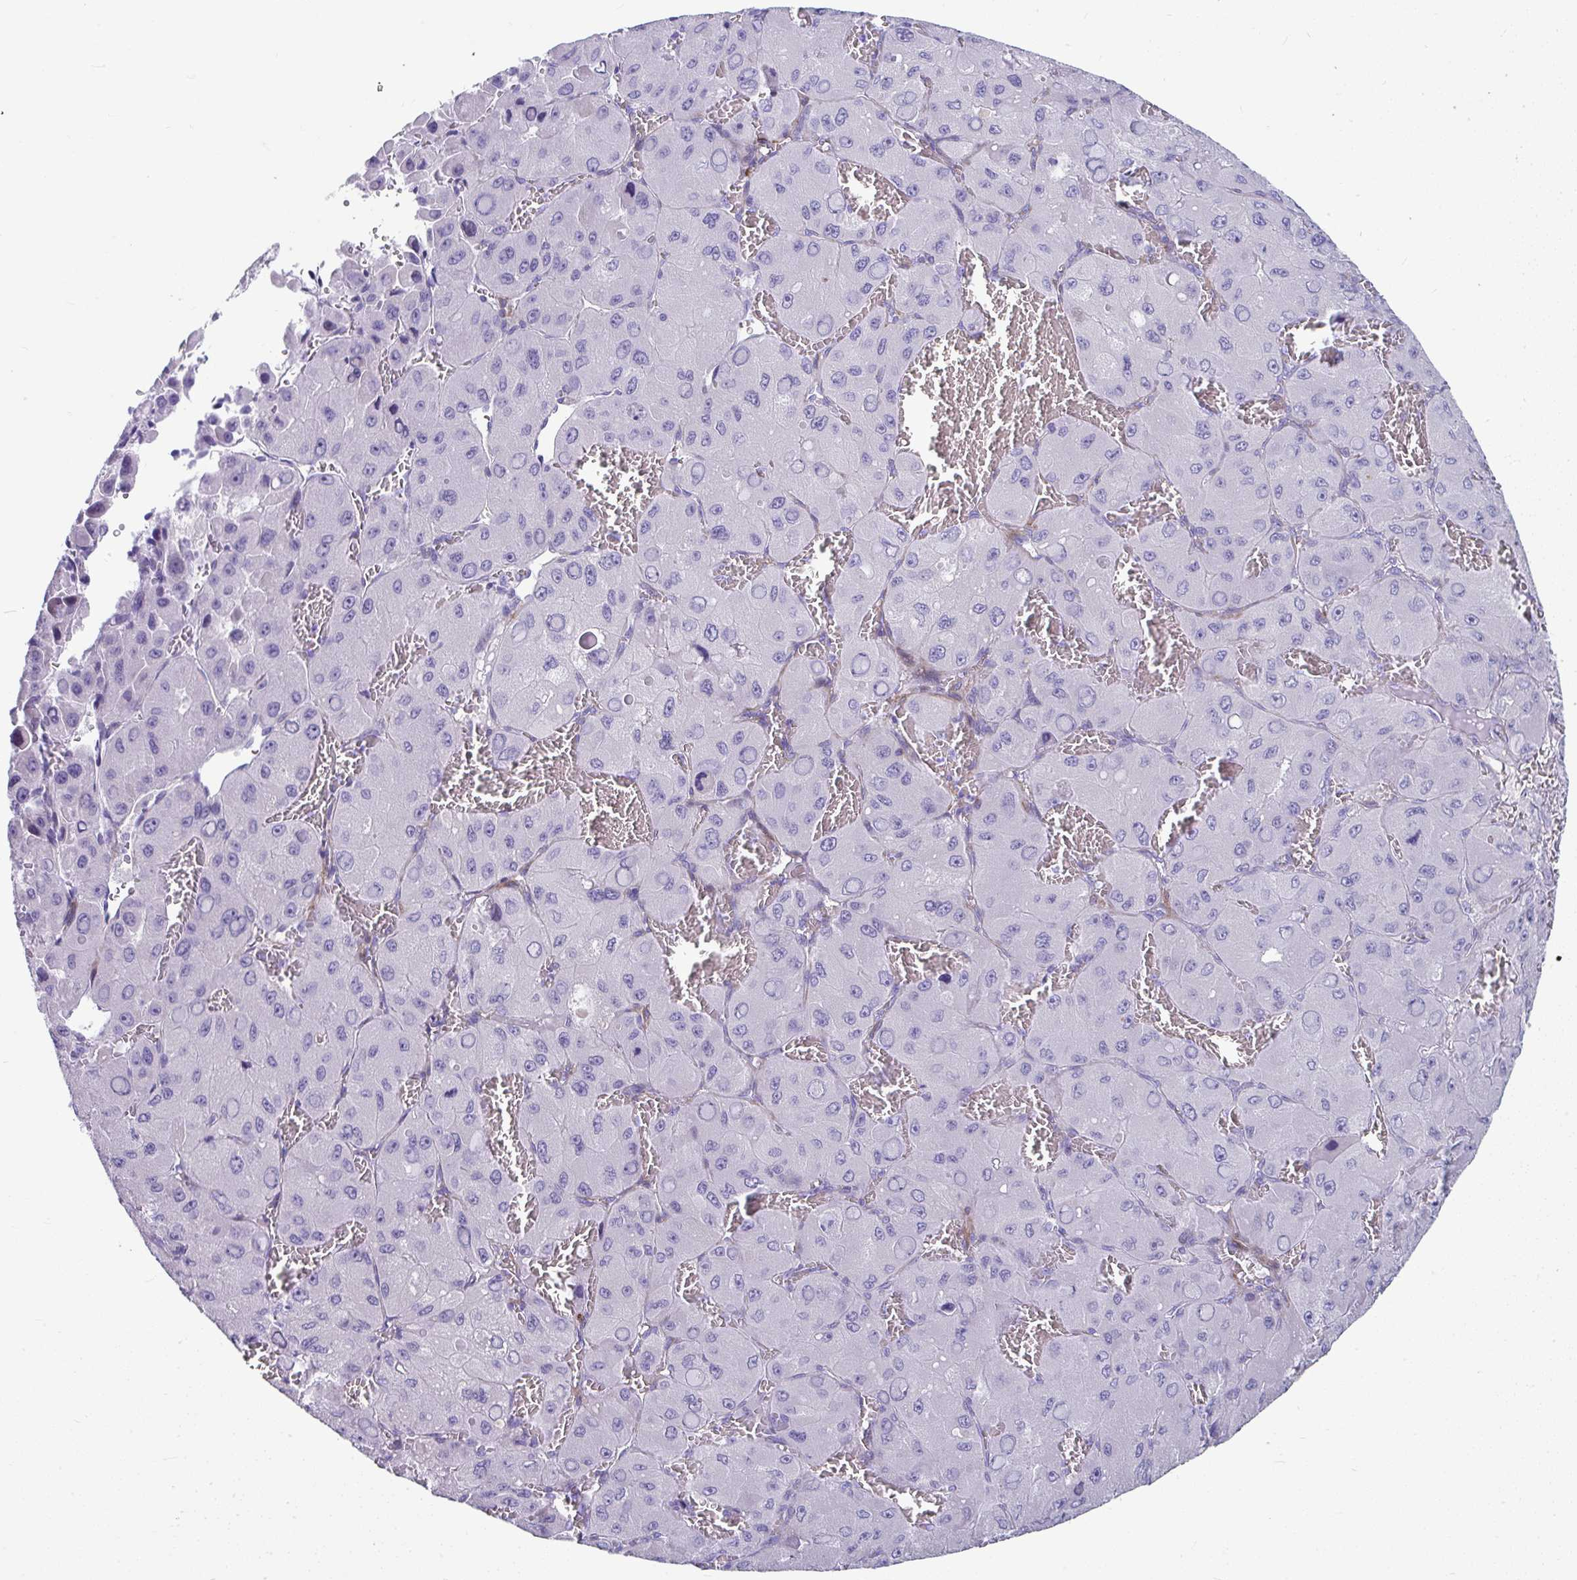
{"staining": {"intensity": "negative", "quantity": "none", "location": "none"}, "tissue": "liver cancer", "cell_type": "Tumor cells", "image_type": "cancer", "snomed": [{"axis": "morphology", "description": "Carcinoma, Hepatocellular, NOS"}, {"axis": "topography", "description": "Liver"}], "caption": "Human liver cancer (hepatocellular carcinoma) stained for a protein using immunohistochemistry exhibits no positivity in tumor cells.", "gene": "GRXCR2", "patient": {"sex": "male", "age": 27}}